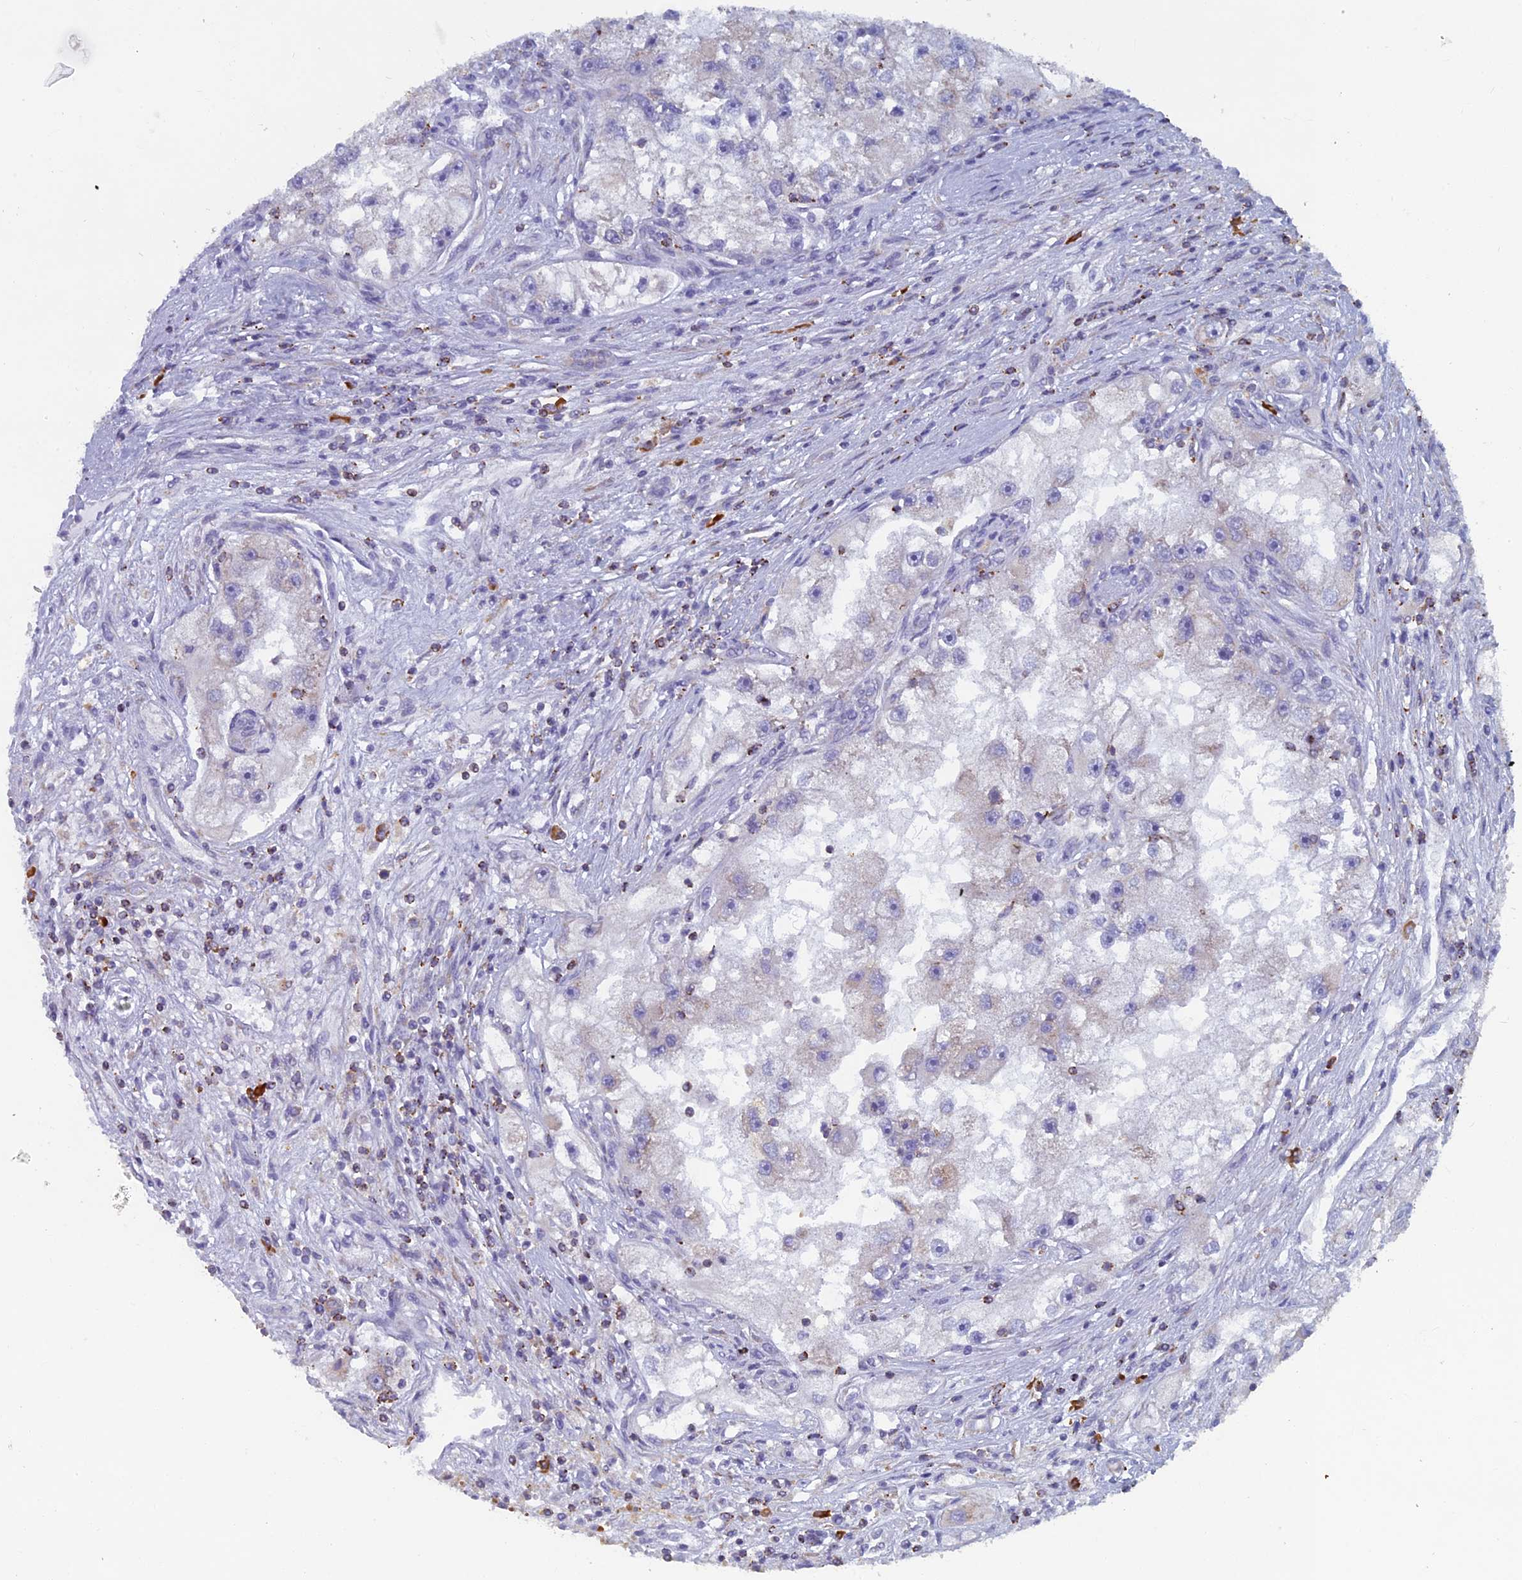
{"staining": {"intensity": "negative", "quantity": "none", "location": "none"}, "tissue": "renal cancer", "cell_type": "Tumor cells", "image_type": "cancer", "snomed": [{"axis": "morphology", "description": "Adenocarcinoma, NOS"}, {"axis": "topography", "description": "Kidney"}], "caption": "DAB (3,3'-diaminobenzidine) immunohistochemical staining of human renal cancer (adenocarcinoma) shows no significant staining in tumor cells. (Immunohistochemistry (ihc), brightfield microscopy, high magnification).", "gene": "ABI3BP", "patient": {"sex": "male", "age": 63}}